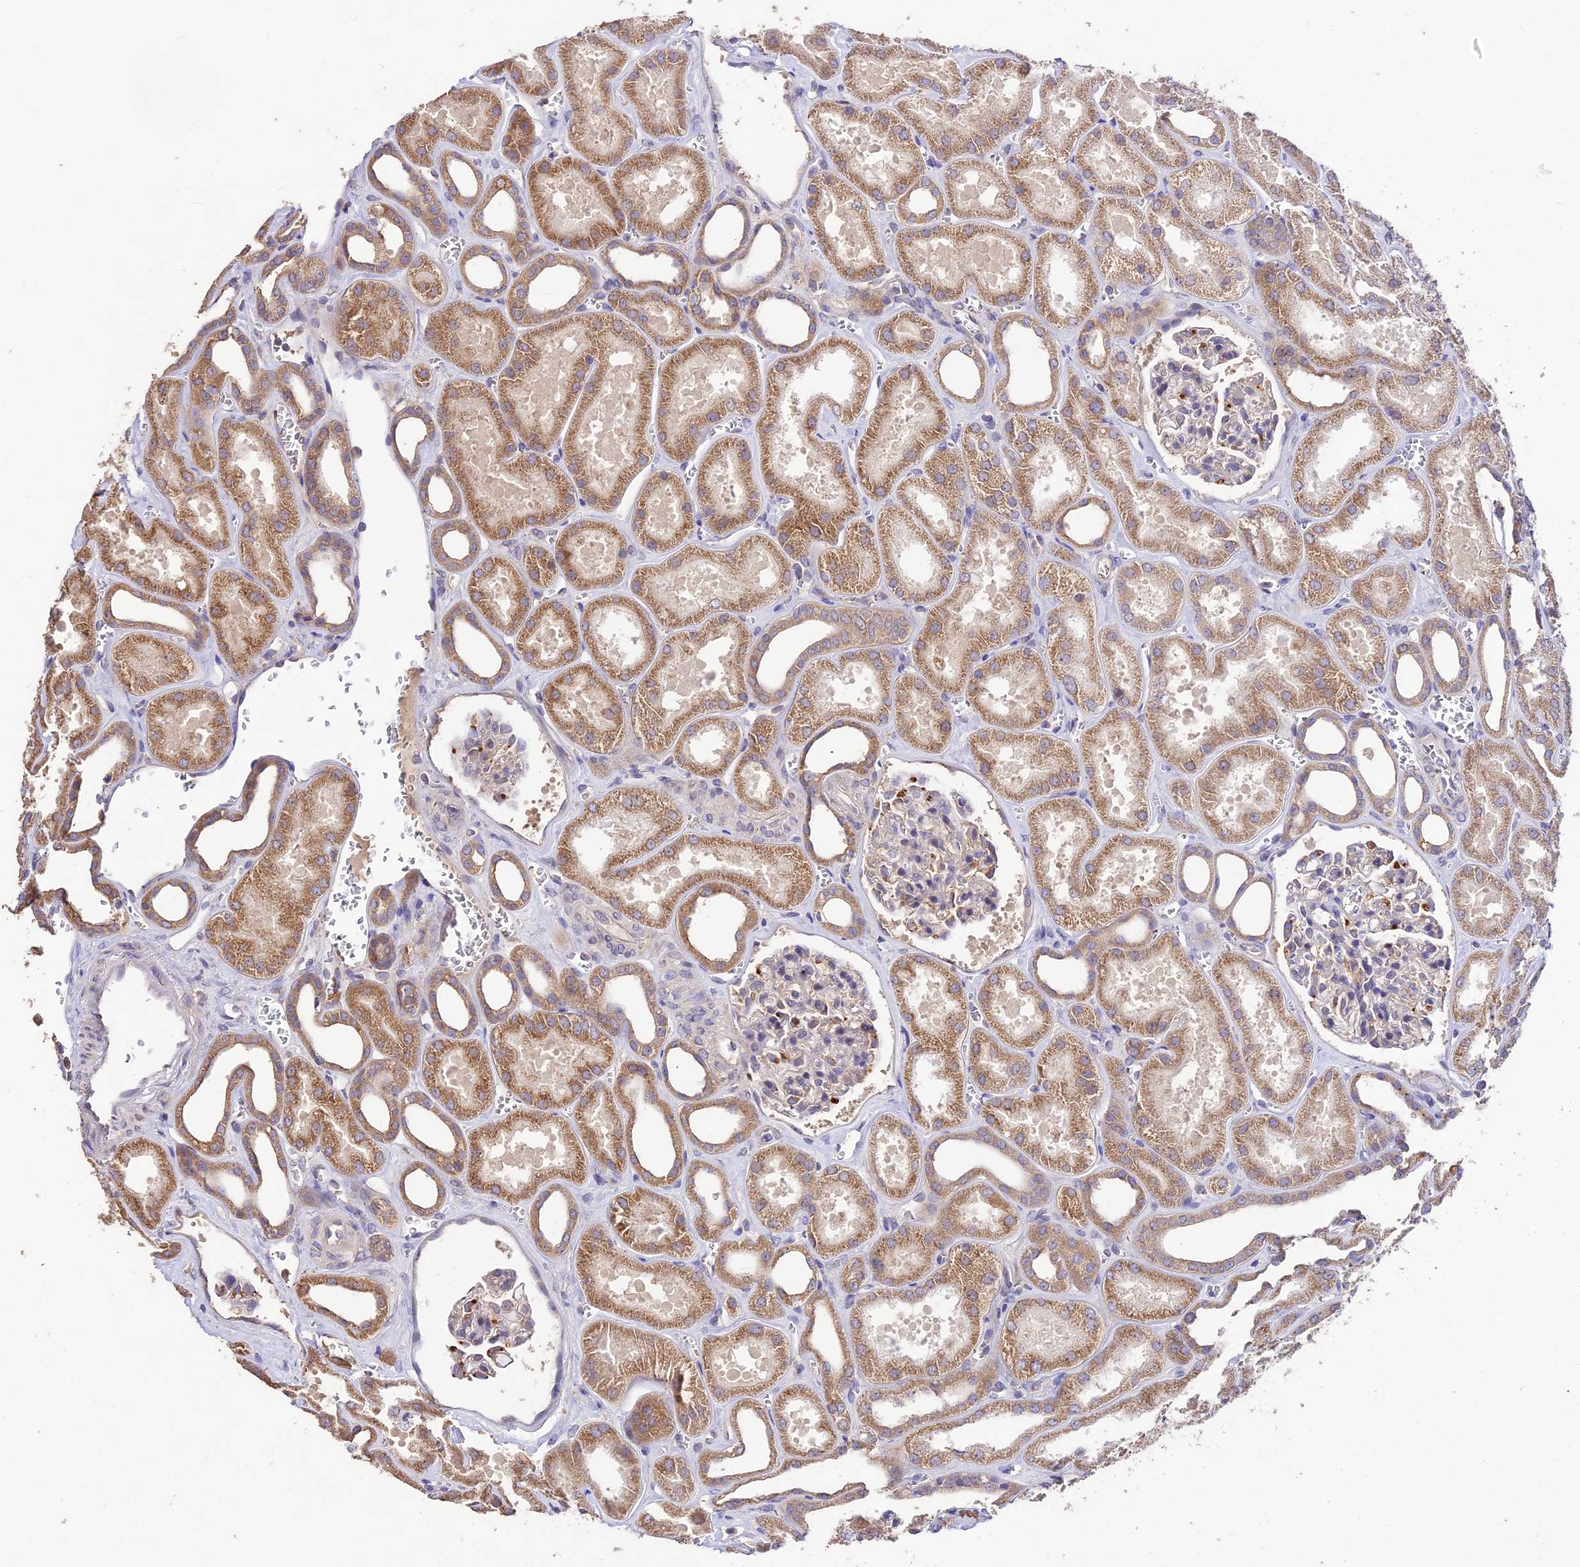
{"staining": {"intensity": "moderate", "quantity": "<25%", "location": "cytoplasmic/membranous"}, "tissue": "kidney", "cell_type": "Cells in glomeruli", "image_type": "normal", "snomed": [{"axis": "morphology", "description": "Normal tissue, NOS"}, {"axis": "morphology", "description": "Adenocarcinoma, NOS"}, {"axis": "topography", "description": "Kidney"}], "caption": "Kidney was stained to show a protein in brown. There is low levels of moderate cytoplasmic/membranous staining in approximately <25% of cells in glomeruli. (DAB (3,3'-diaminobenzidine) IHC with brightfield microscopy, high magnification).", "gene": "SDHD", "patient": {"sex": "female", "age": 68}}